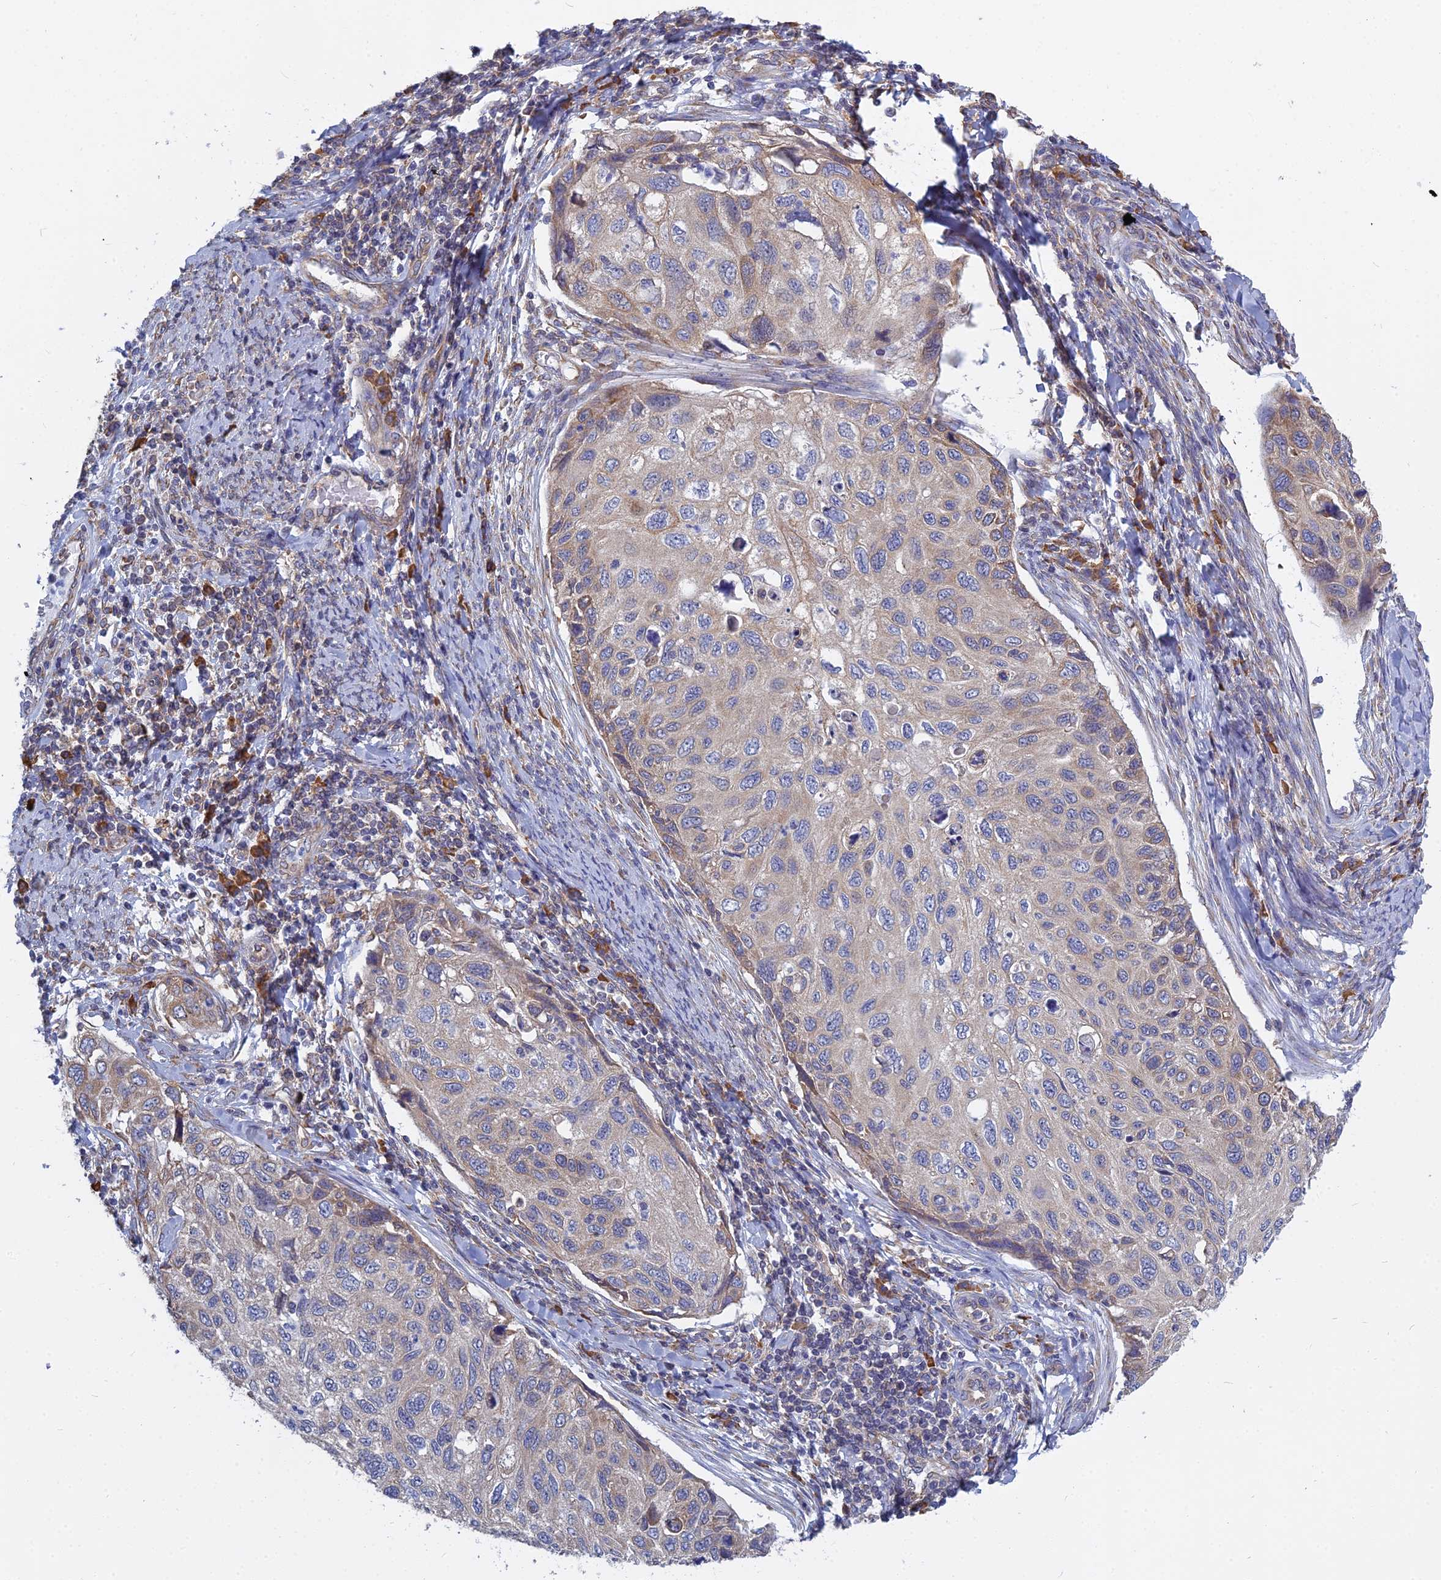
{"staining": {"intensity": "weak", "quantity": "25%-75%", "location": "cytoplasmic/membranous"}, "tissue": "cervical cancer", "cell_type": "Tumor cells", "image_type": "cancer", "snomed": [{"axis": "morphology", "description": "Squamous cell carcinoma, NOS"}, {"axis": "topography", "description": "Cervix"}], "caption": "Immunohistochemical staining of squamous cell carcinoma (cervical) reveals low levels of weak cytoplasmic/membranous protein expression in about 25%-75% of tumor cells. (DAB (3,3'-diaminobenzidine) IHC with brightfield microscopy, high magnification).", "gene": "KIAA1143", "patient": {"sex": "female", "age": 70}}